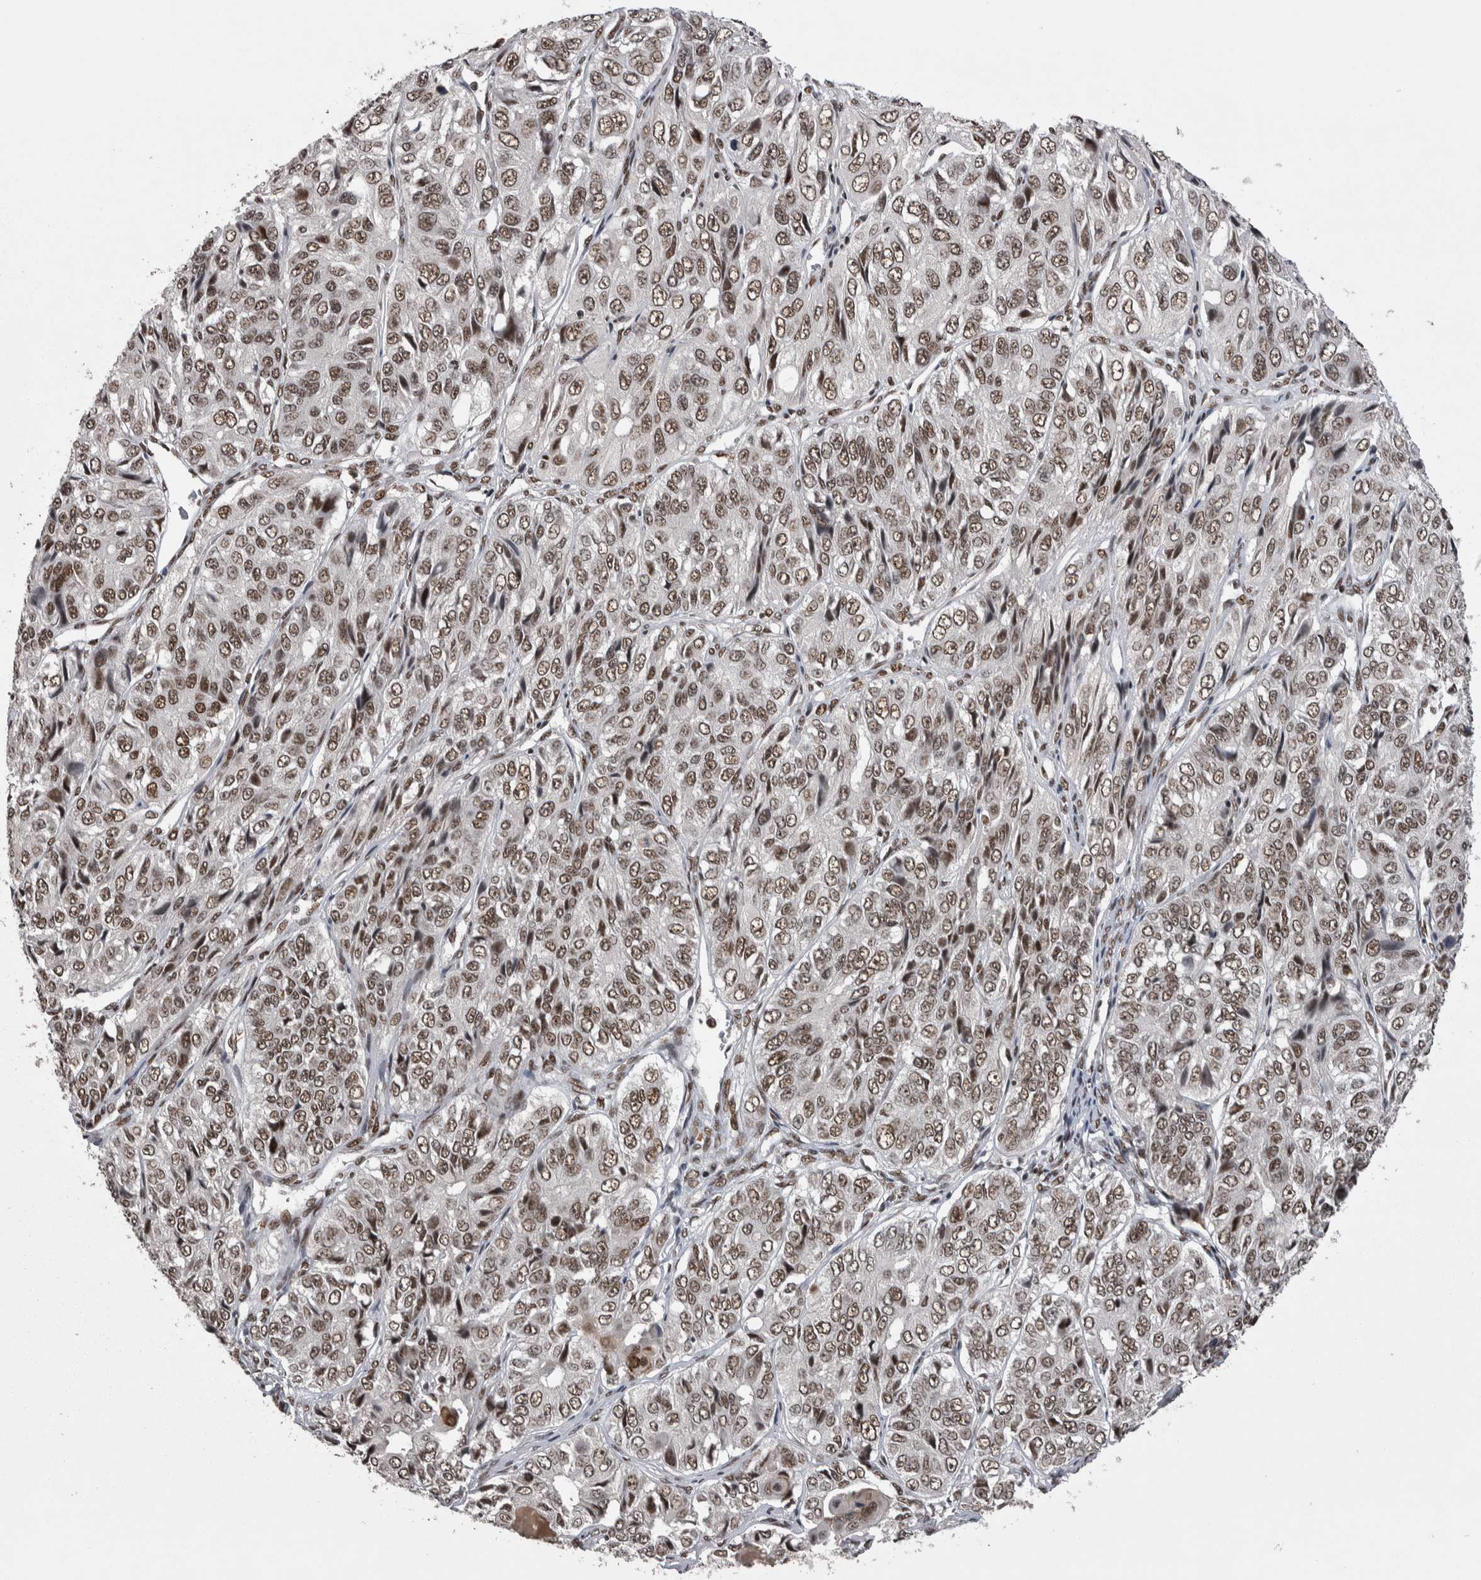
{"staining": {"intensity": "weak", "quantity": ">75%", "location": "nuclear"}, "tissue": "ovarian cancer", "cell_type": "Tumor cells", "image_type": "cancer", "snomed": [{"axis": "morphology", "description": "Carcinoma, endometroid"}, {"axis": "topography", "description": "Ovary"}], "caption": "Ovarian endometroid carcinoma stained for a protein reveals weak nuclear positivity in tumor cells.", "gene": "DMTF1", "patient": {"sex": "female", "age": 51}}